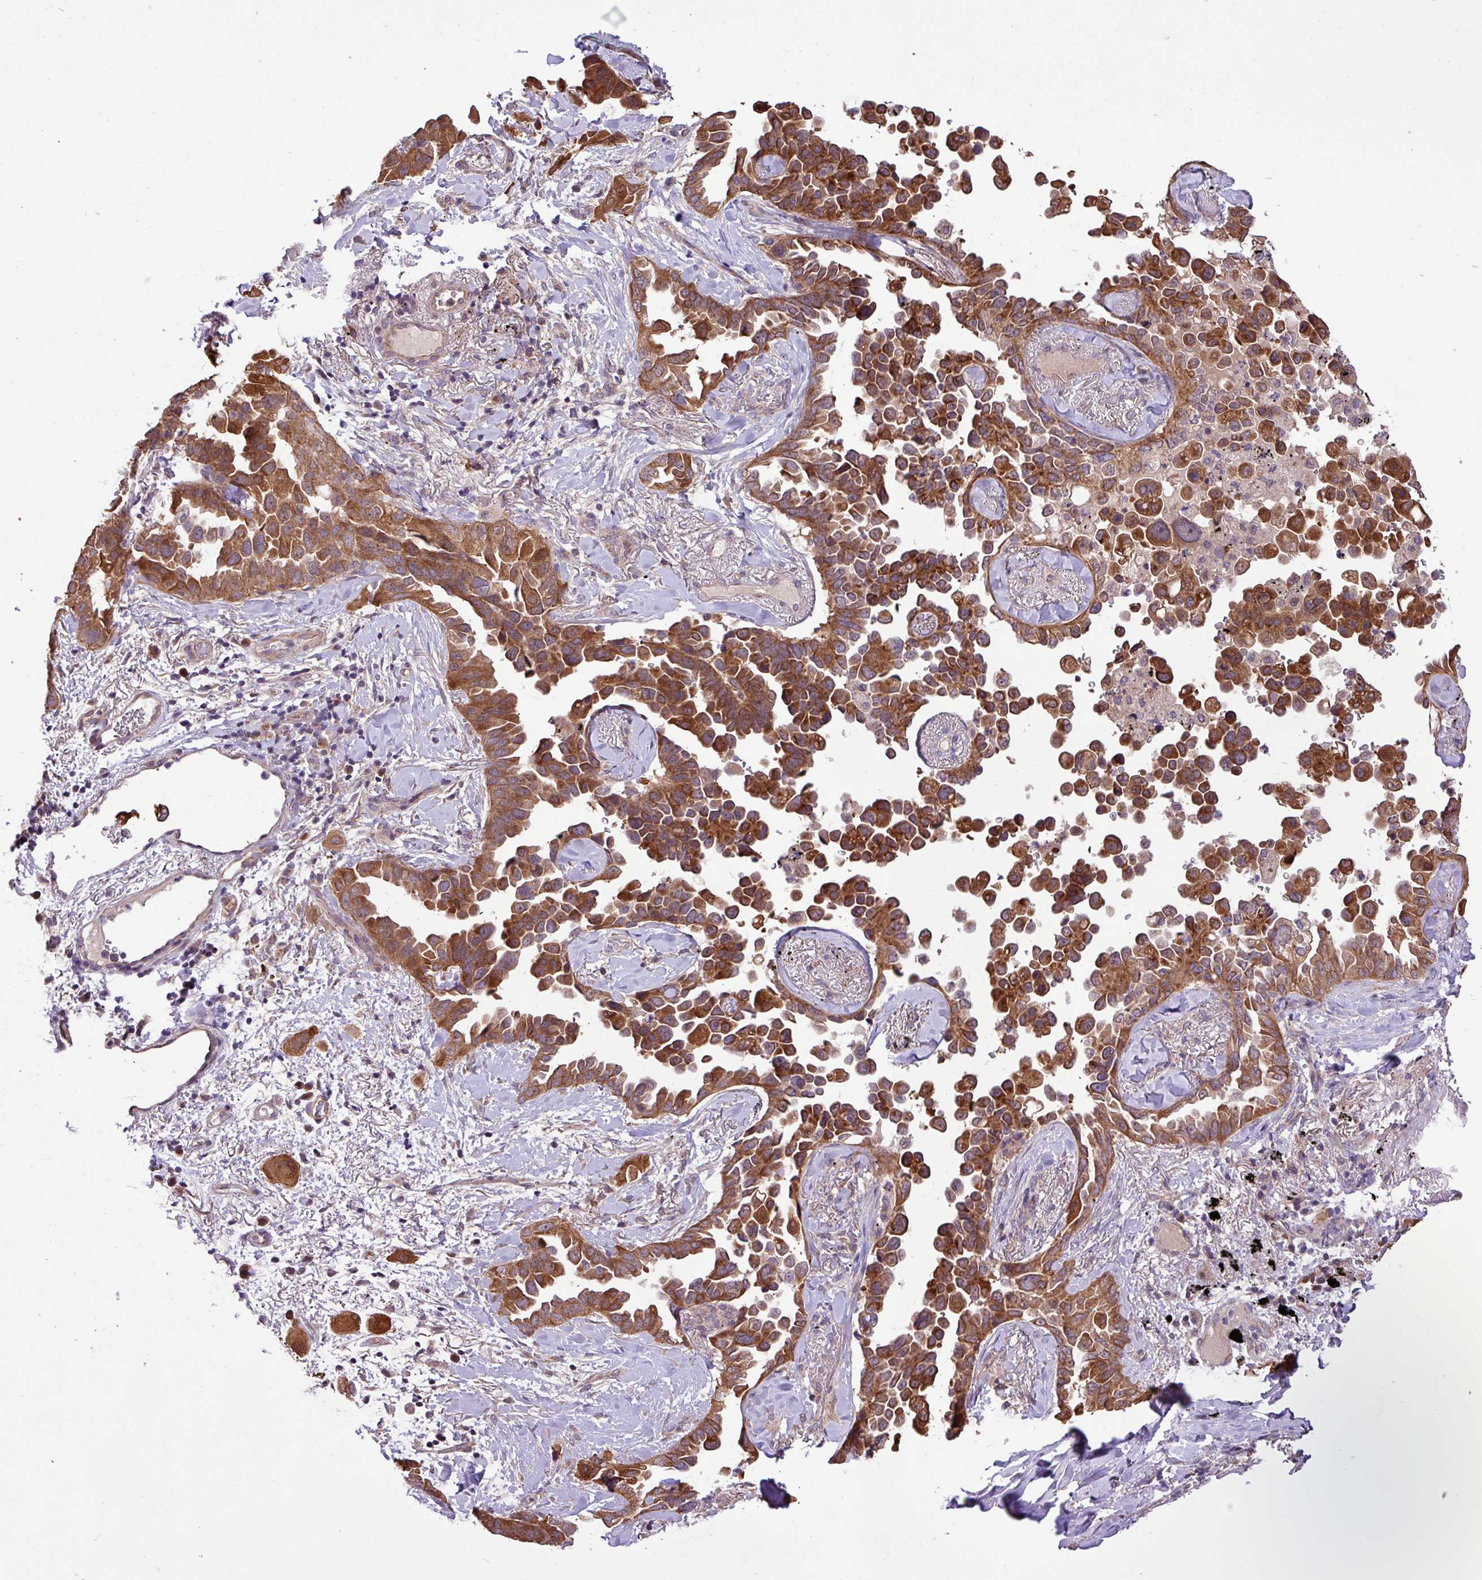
{"staining": {"intensity": "strong", "quantity": ">75%", "location": "cytoplasmic/membranous"}, "tissue": "lung cancer", "cell_type": "Tumor cells", "image_type": "cancer", "snomed": [{"axis": "morphology", "description": "Adenocarcinoma, NOS"}, {"axis": "topography", "description": "Lung"}], "caption": "Adenocarcinoma (lung) tissue displays strong cytoplasmic/membranous staining in about >75% of tumor cells, visualized by immunohistochemistry. (Stains: DAB (3,3'-diaminobenzidine) in brown, nuclei in blue, Microscopy: brightfield microscopy at high magnification).", "gene": "TIMM10B", "patient": {"sex": "female", "age": 67}}